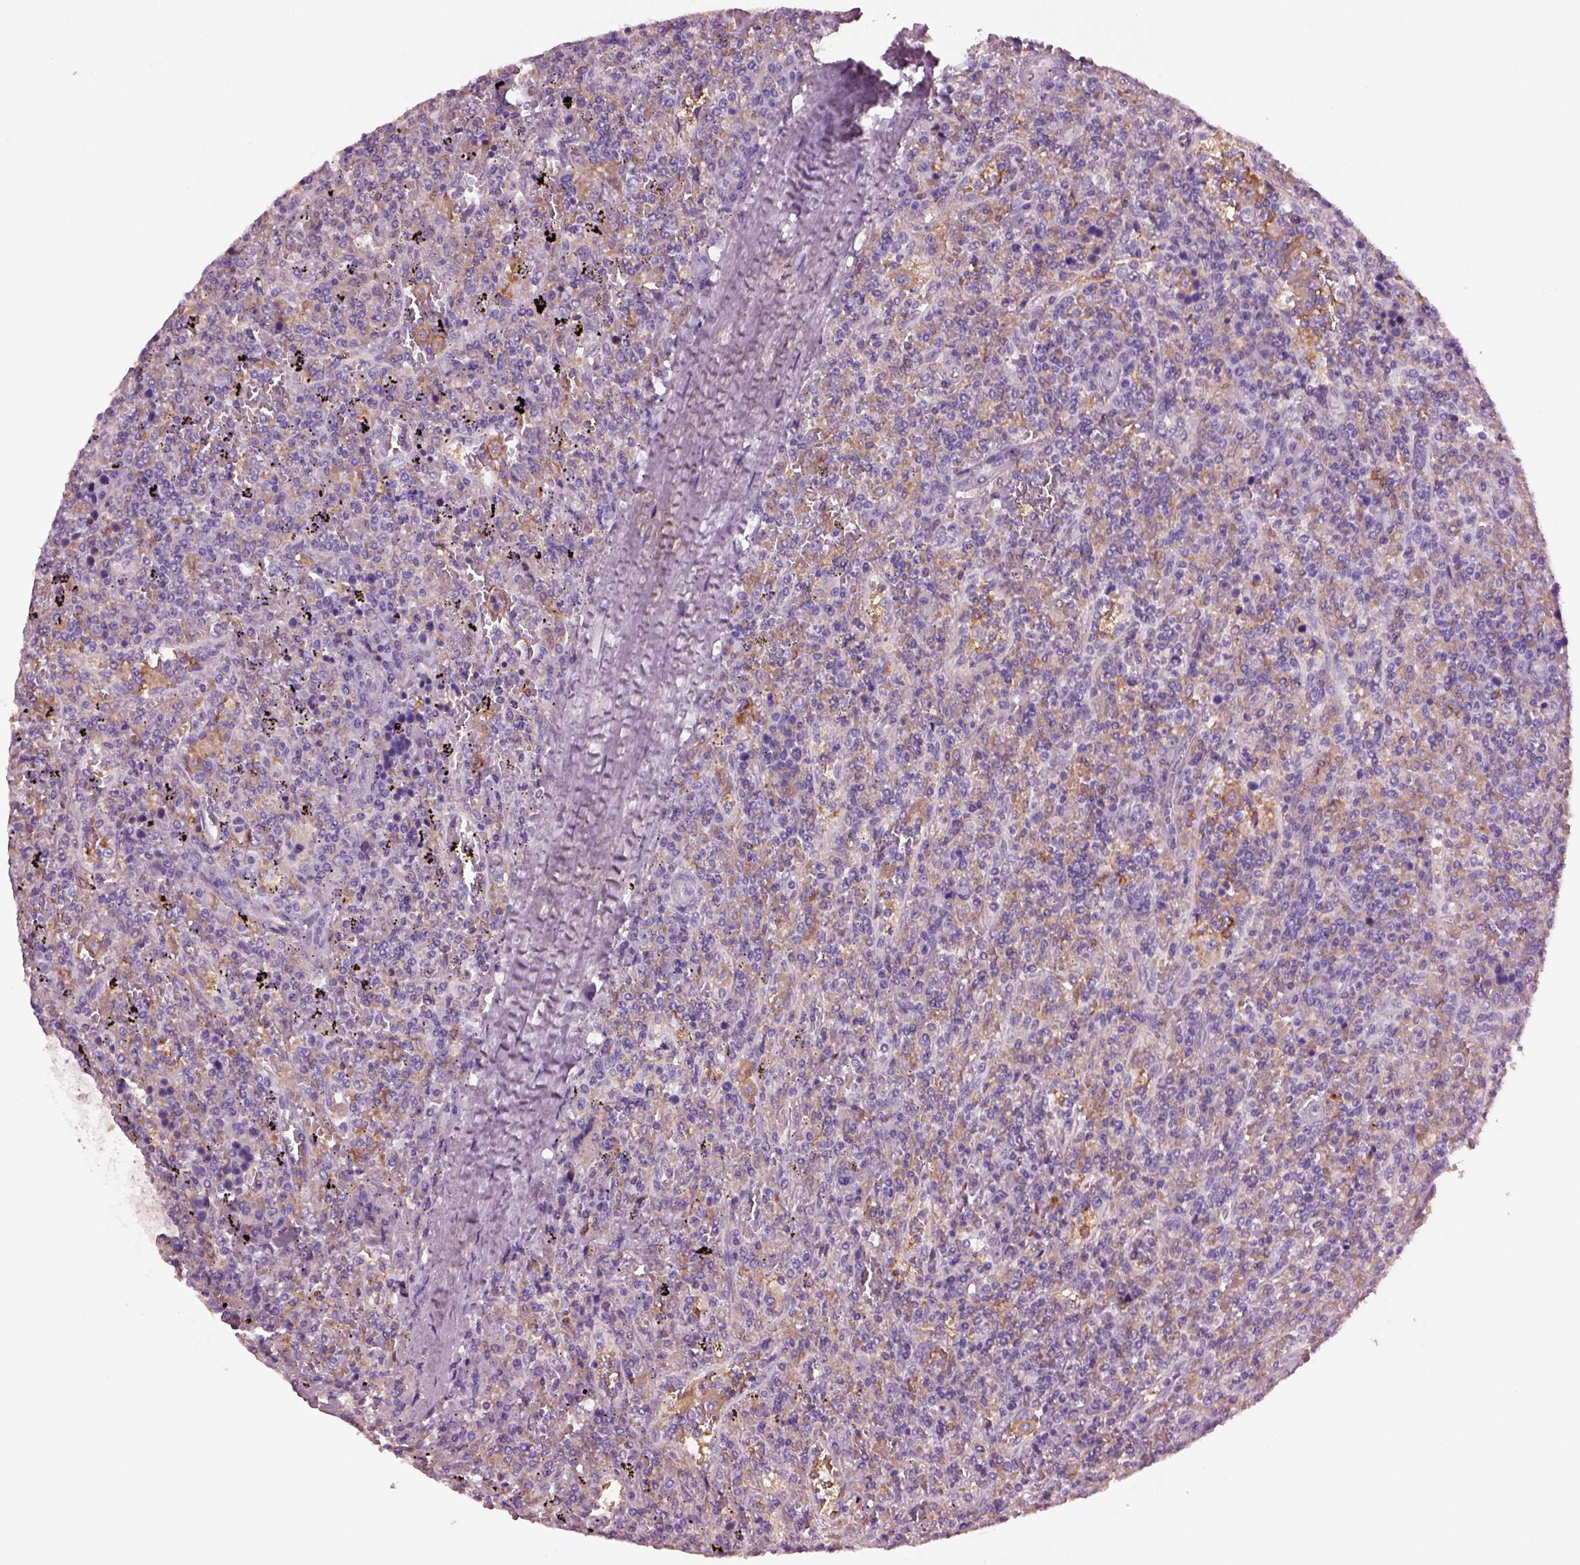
{"staining": {"intensity": "negative", "quantity": "none", "location": "none"}, "tissue": "lymphoma", "cell_type": "Tumor cells", "image_type": "cancer", "snomed": [{"axis": "morphology", "description": "Malignant lymphoma, non-Hodgkin's type, Low grade"}, {"axis": "topography", "description": "Spleen"}], "caption": "This is an immunohistochemistry image of lymphoma. There is no positivity in tumor cells.", "gene": "SHTN1", "patient": {"sex": "male", "age": 62}}